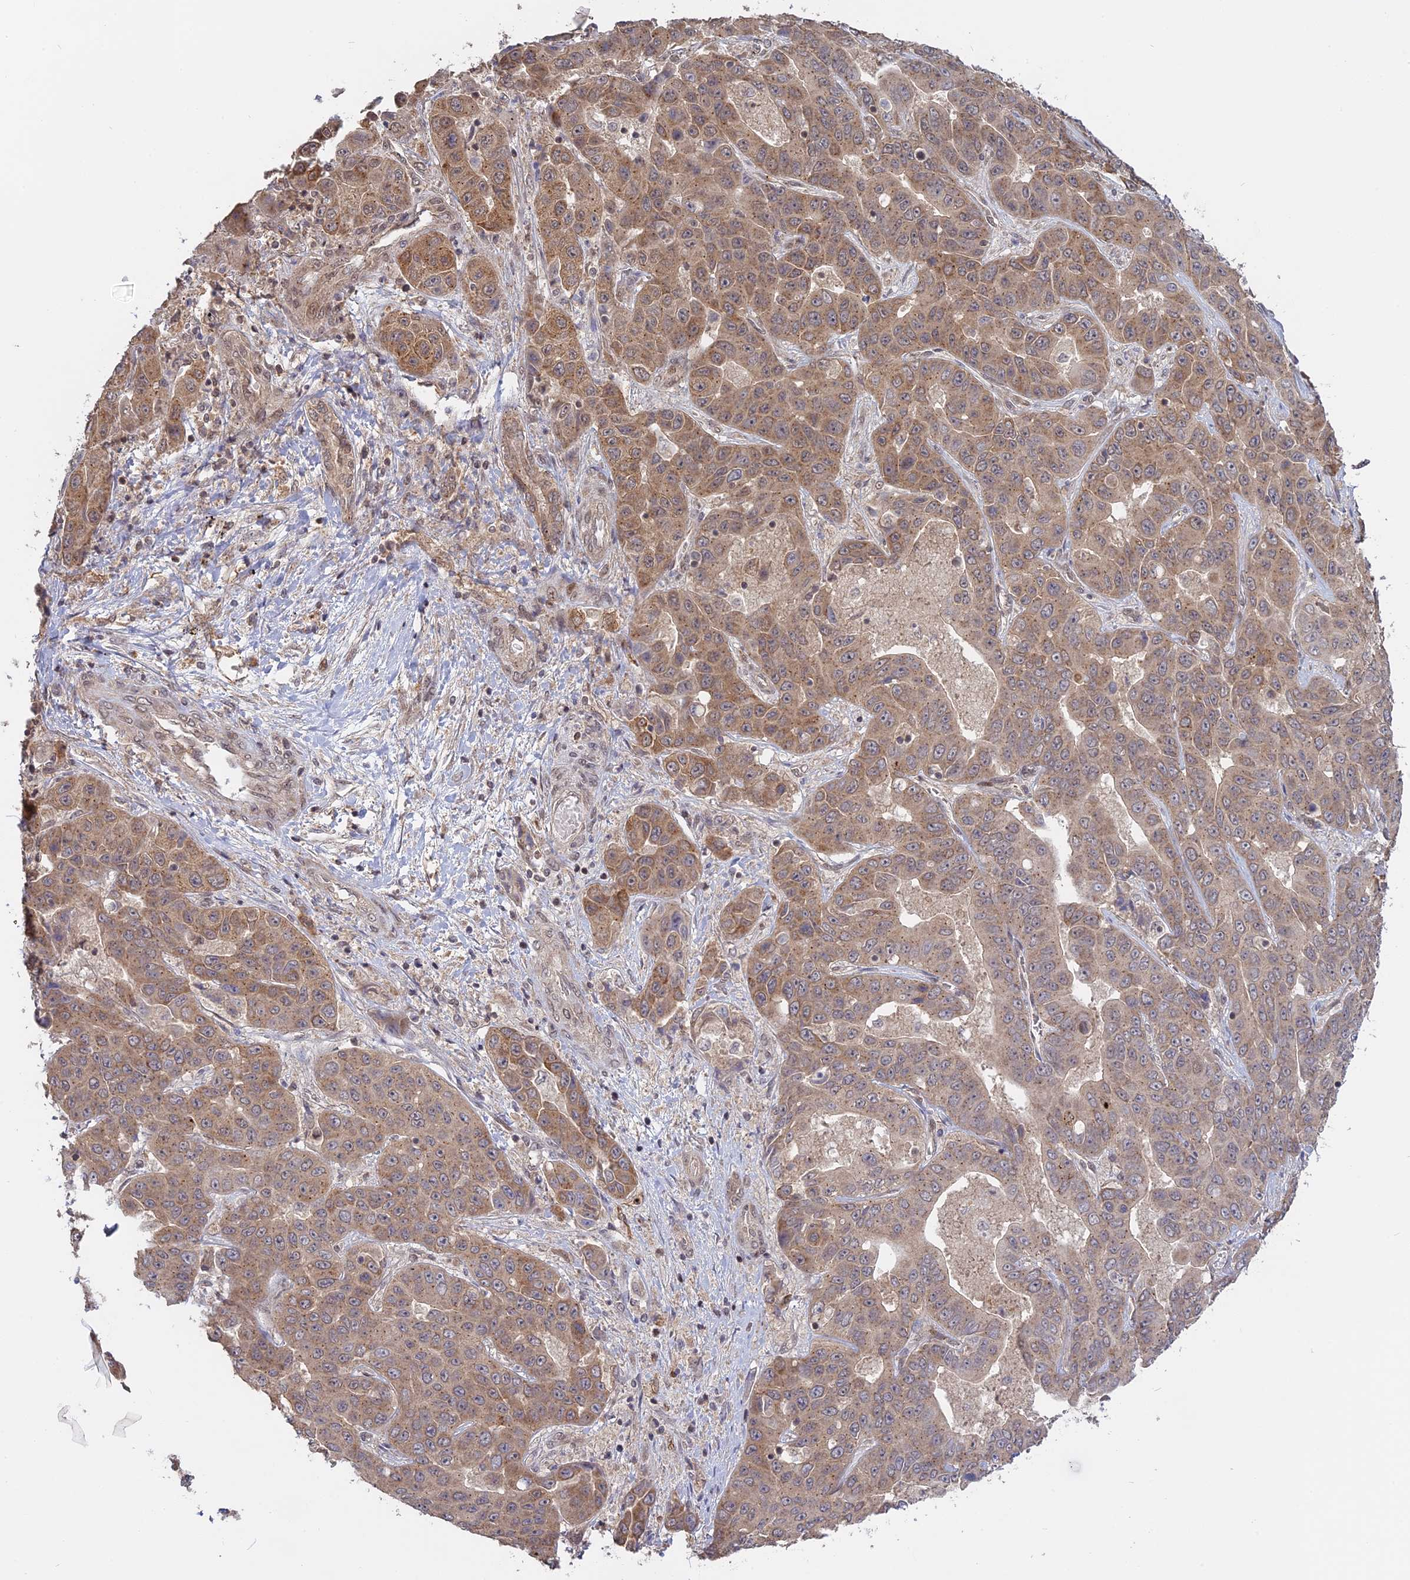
{"staining": {"intensity": "moderate", "quantity": ">75%", "location": "cytoplasmic/membranous"}, "tissue": "liver cancer", "cell_type": "Tumor cells", "image_type": "cancer", "snomed": [{"axis": "morphology", "description": "Cholangiocarcinoma"}, {"axis": "topography", "description": "Liver"}], "caption": "The micrograph shows immunohistochemical staining of liver cholangiocarcinoma. There is moderate cytoplasmic/membranous expression is seen in about >75% of tumor cells.", "gene": "PKIG", "patient": {"sex": "female", "age": 52}}